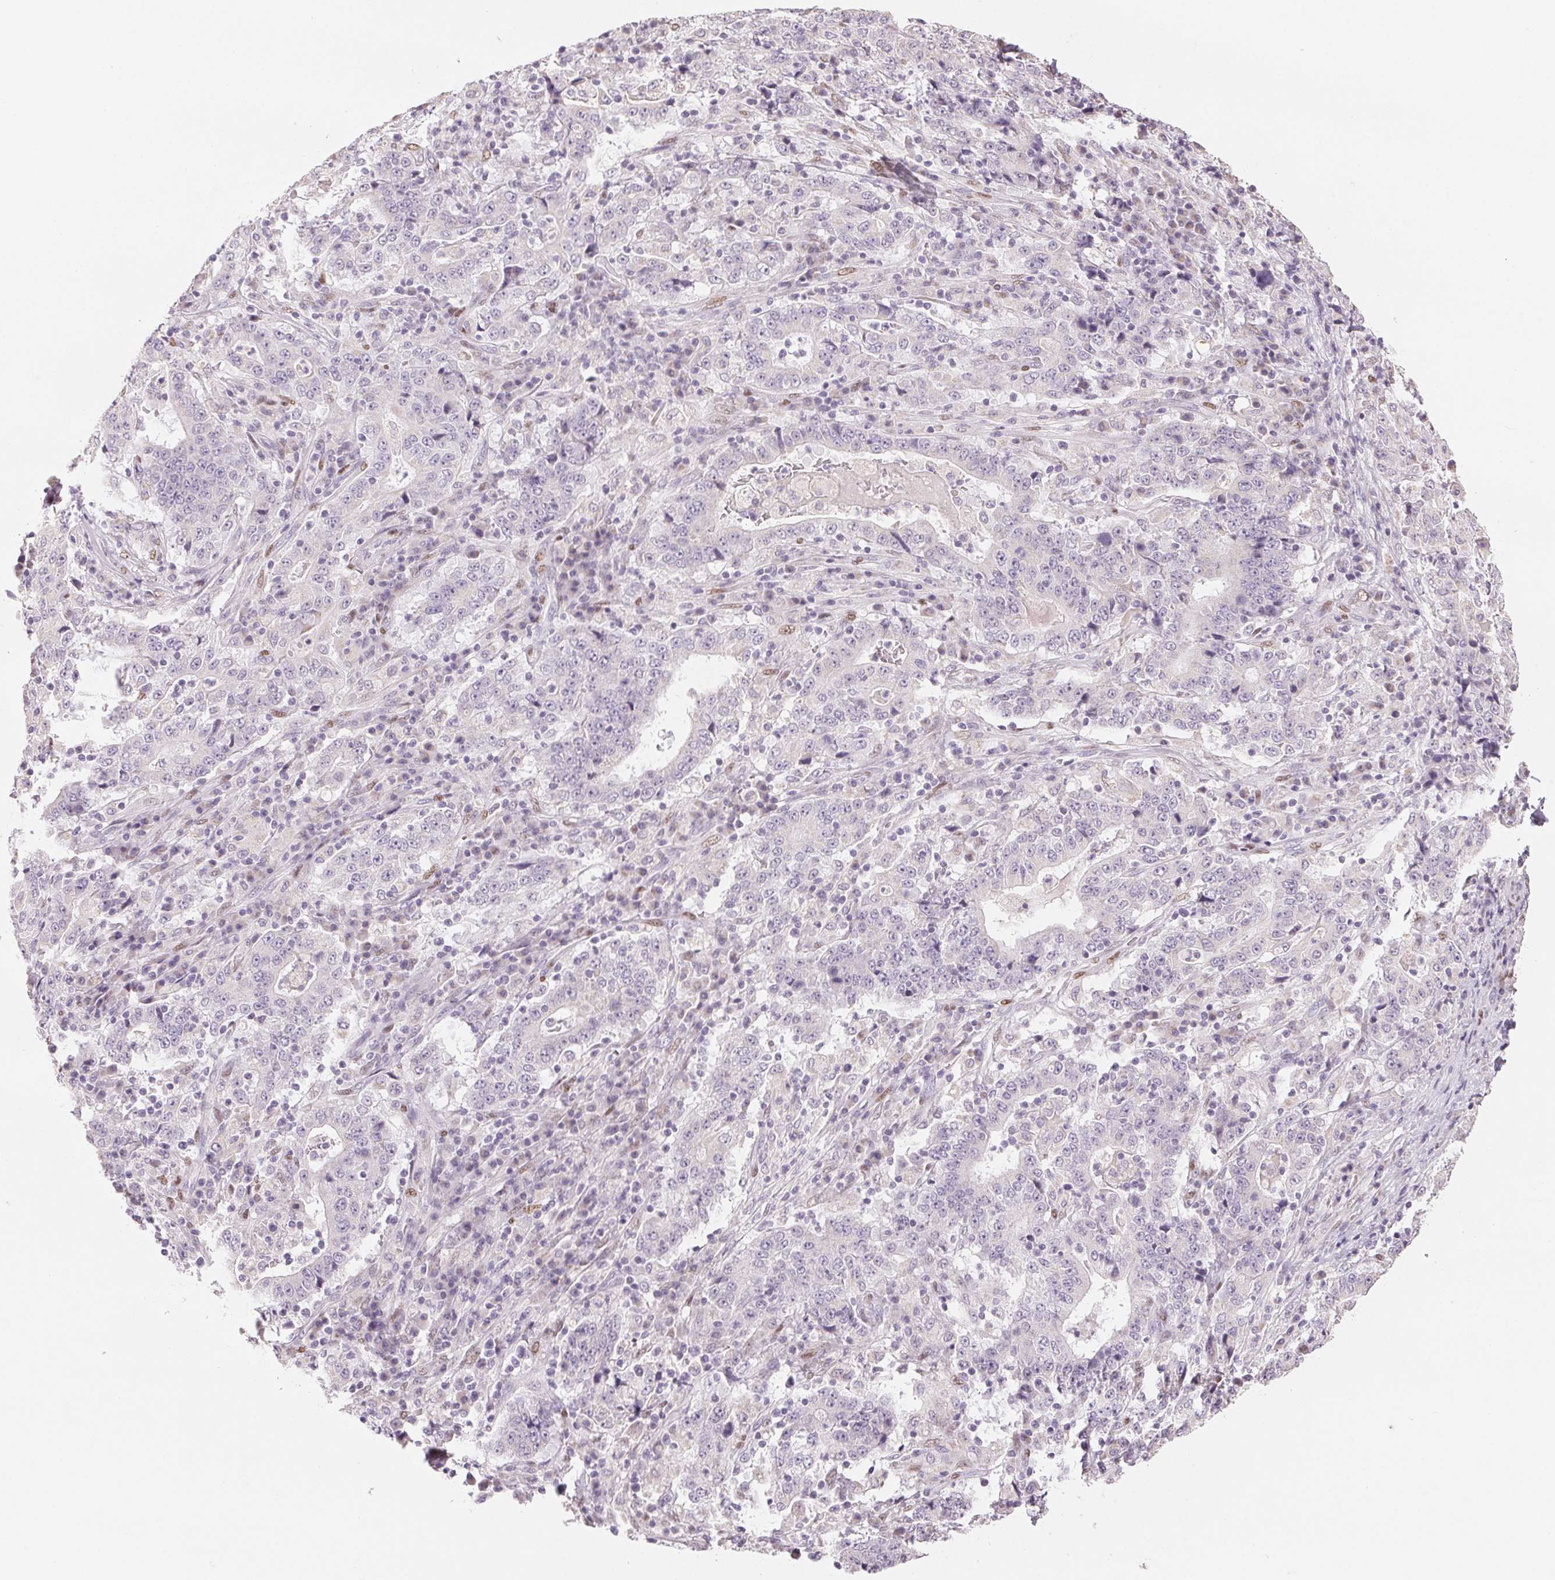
{"staining": {"intensity": "negative", "quantity": "none", "location": "none"}, "tissue": "stomach cancer", "cell_type": "Tumor cells", "image_type": "cancer", "snomed": [{"axis": "morphology", "description": "Normal tissue, NOS"}, {"axis": "morphology", "description": "Adenocarcinoma, NOS"}, {"axis": "topography", "description": "Stomach, upper"}, {"axis": "topography", "description": "Stomach"}], "caption": "The micrograph displays no staining of tumor cells in stomach adenocarcinoma.", "gene": "SMARCD3", "patient": {"sex": "male", "age": 59}}